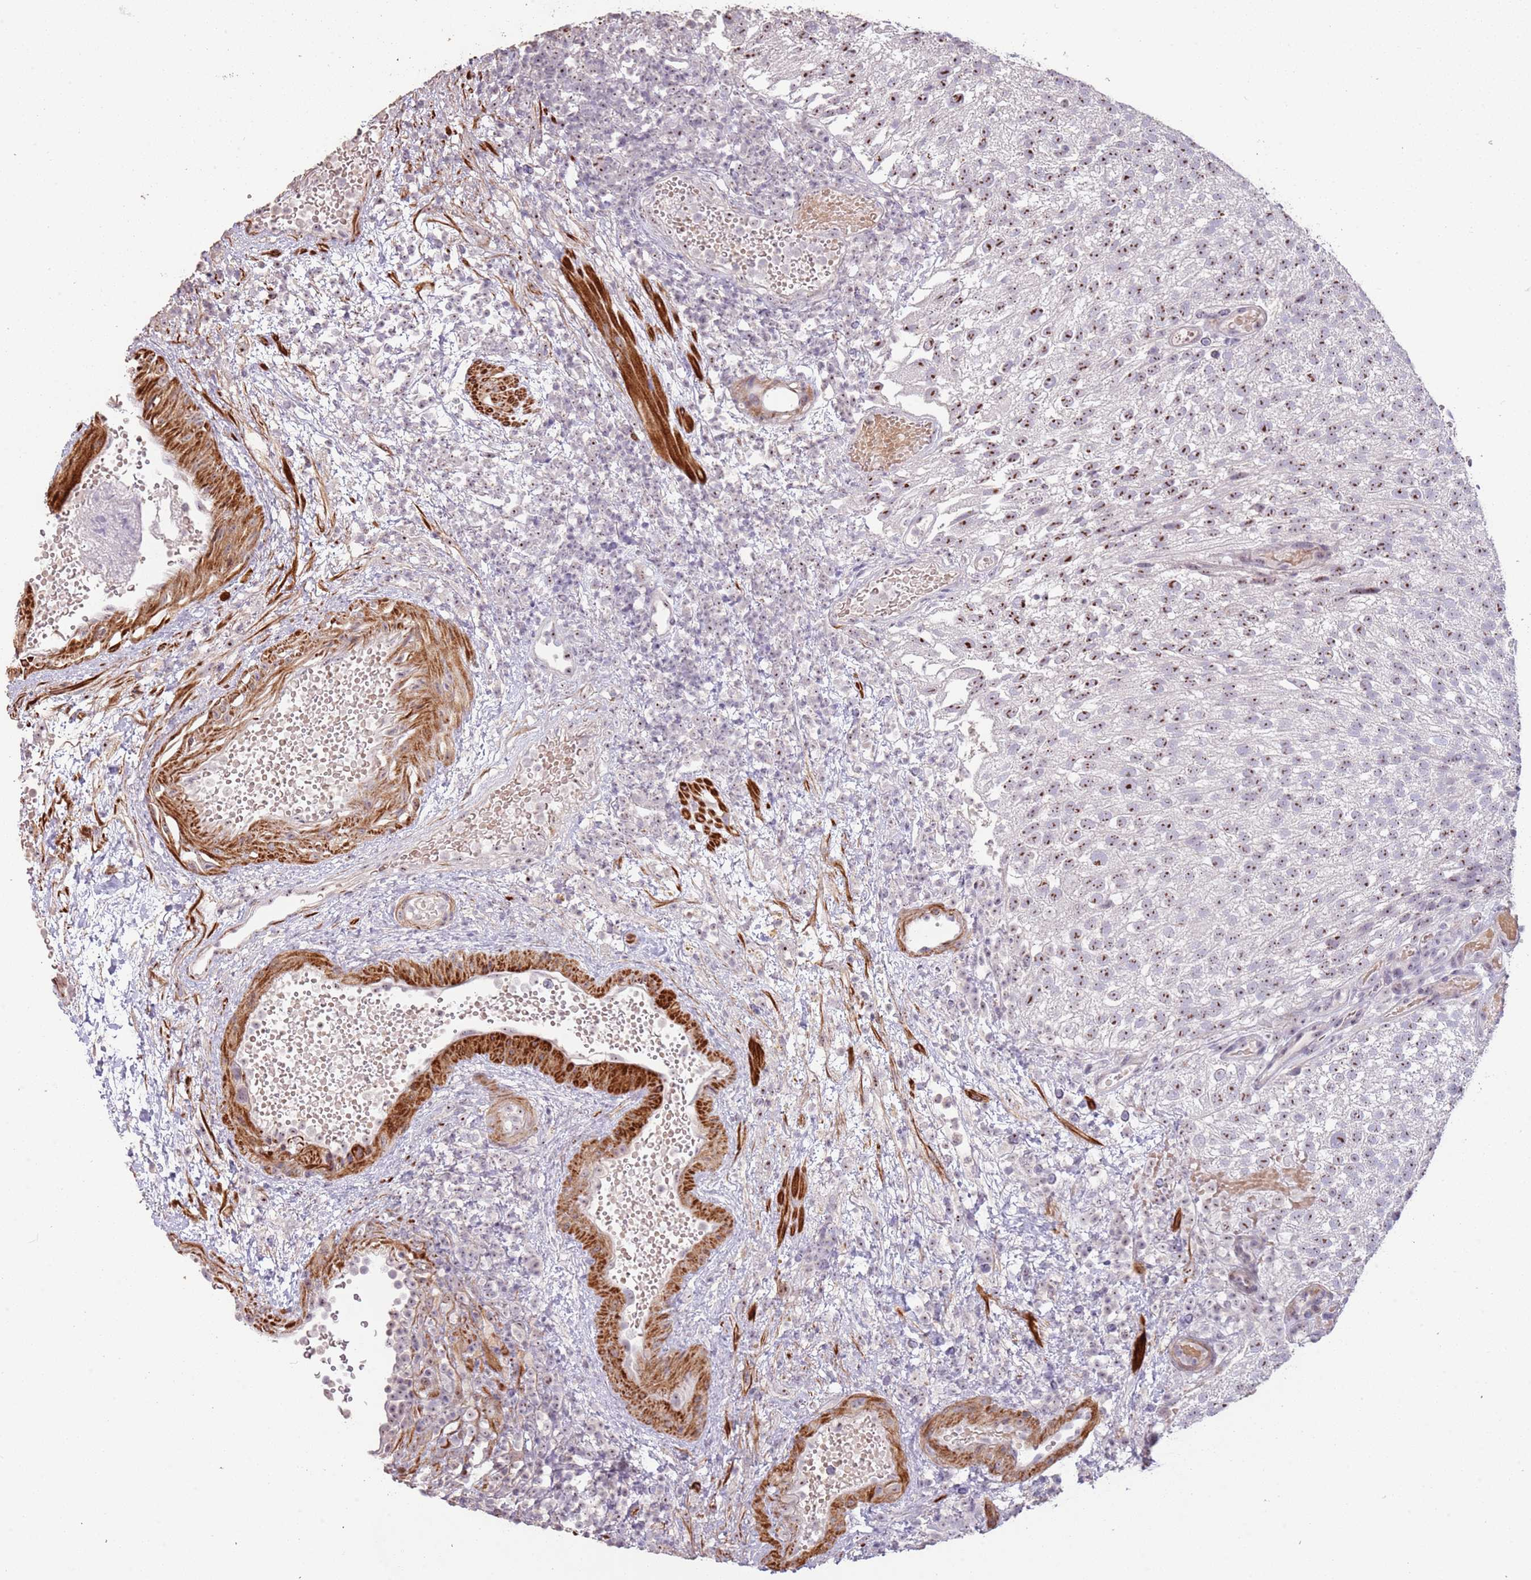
{"staining": {"intensity": "moderate", "quantity": ">75%", "location": "nuclear"}, "tissue": "urothelial cancer", "cell_type": "Tumor cells", "image_type": "cancer", "snomed": [{"axis": "morphology", "description": "Urothelial carcinoma, Low grade"}, {"axis": "topography", "description": "Urinary bladder"}], "caption": "Human low-grade urothelial carcinoma stained with a protein marker exhibits moderate staining in tumor cells.", "gene": "ADTRP", "patient": {"sex": "male", "age": 78}}